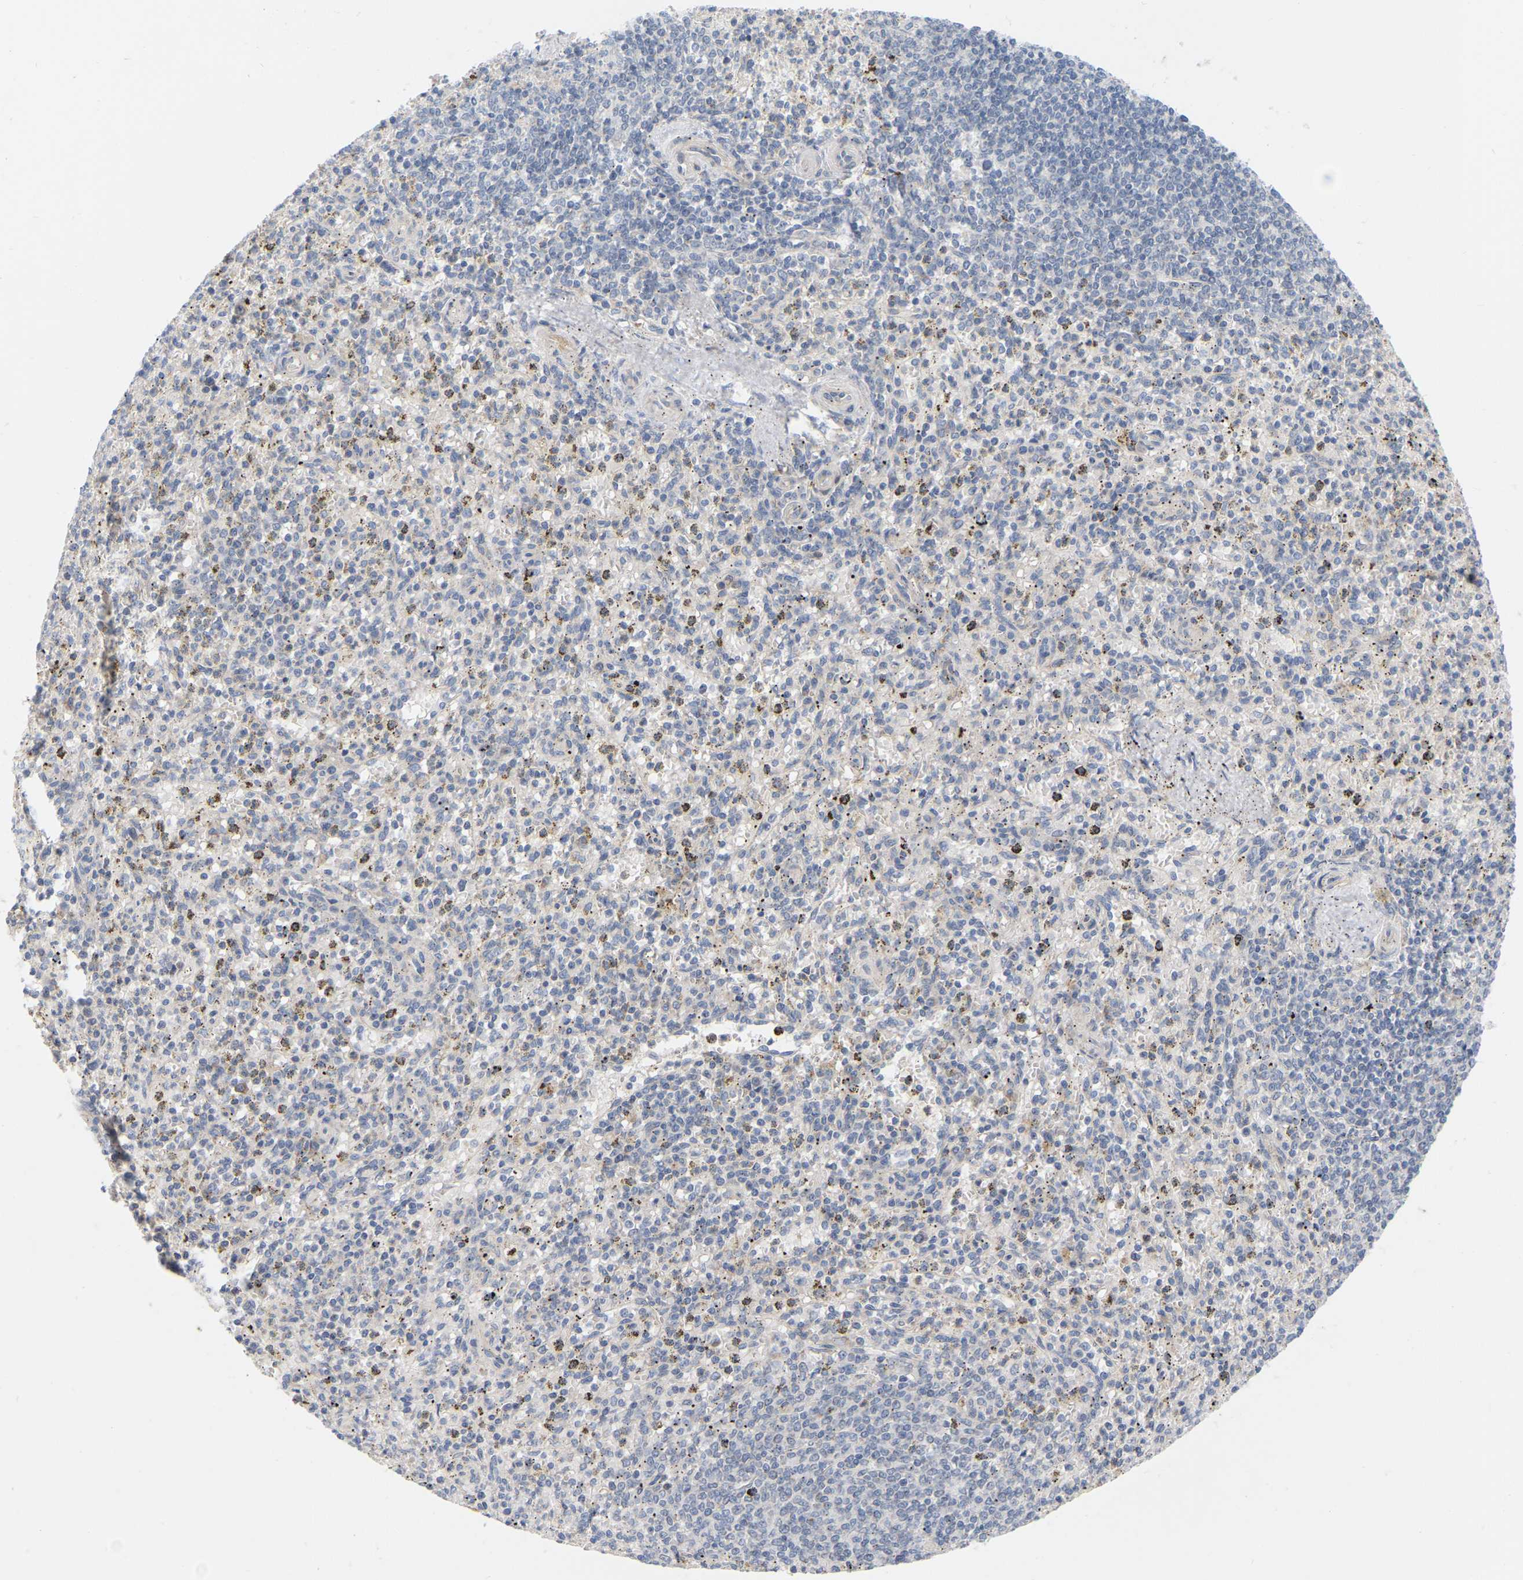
{"staining": {"intensity": "negative", "quantity": "none", "location": "none"}, "tissue": "spleen", "cell_type": "Cells in red pulp", "image_type": "normal", "snomed": [{"axis": "morphology", "description": "Normal tissue, NOS"}, {"axis": "topography", "description": "Spleen"}], "caption": "Immunohistochemistry (IHC) of unremarkable spleen reveals no expression in cells in red pulp.", "gene": "MINDY4", "patient": {"sex": "male", "age": 72}}